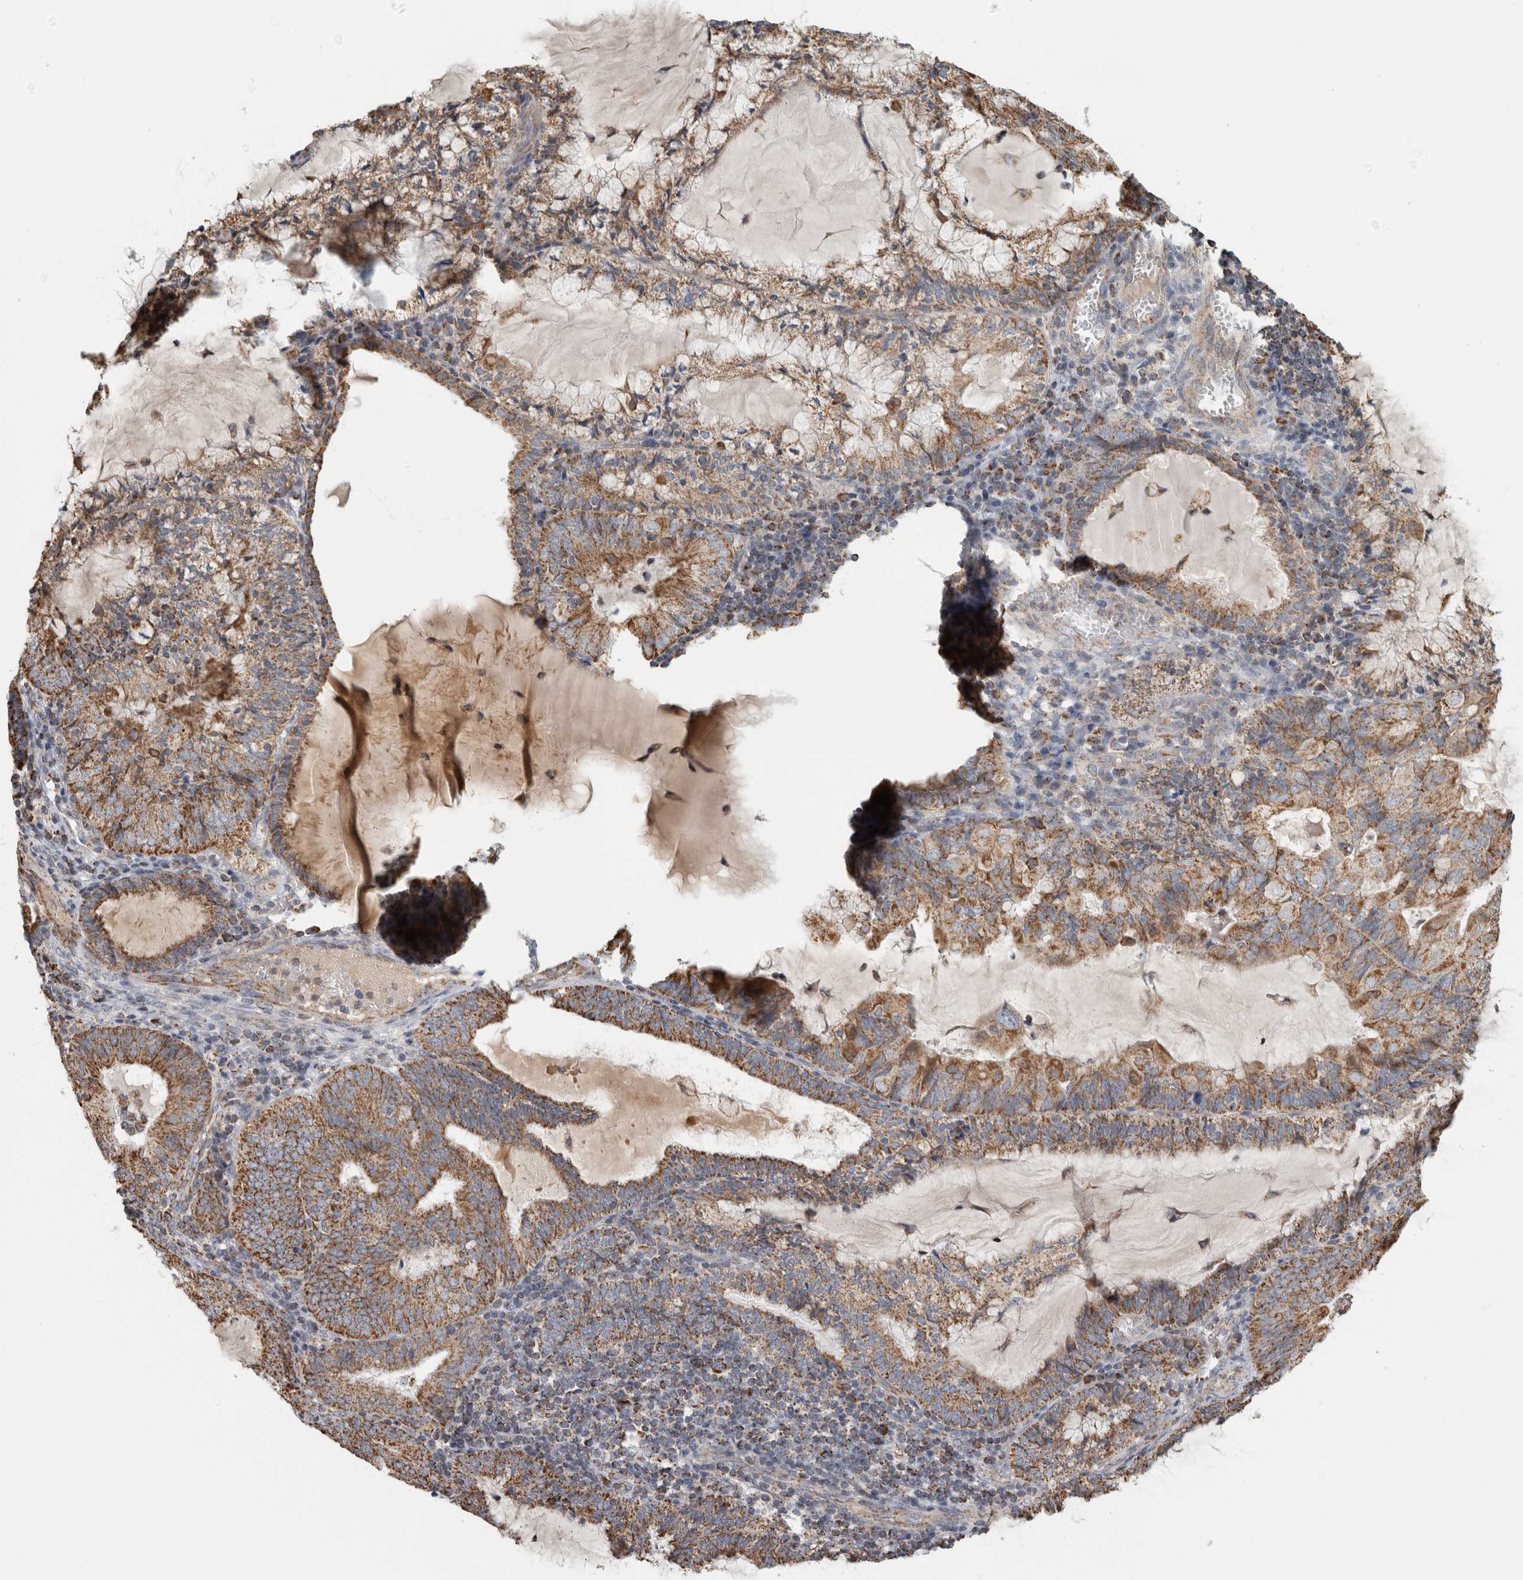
{"staining": {"intensity": "moderate", "quantity": ">75%", "location": "cytoplasmic/membranous"}, "tissue": "endometrial cancer", "cell_type": "Tumor cells", "image_type": "cancer", "snomed": [{"axis": "morphology", "description": "Adenocarcinoma, NOS"}, {"axis": "topography", "description": "Endometrium"}], "caption": "IHC staining of endometrial adenocarcinoma, which demonstrates medium levels of moderate cytoplasmic/membranous positivity in about >75% of tumor cells indicating moderate cytoplasmic/membranous protein positivity. The staining was performed using DAB (brown) for protein detection and nuclei were counterstained in hematoxylin (blue).", "gene": "ST8SIA1", "patient": {"sex": "female", "age": 81}}